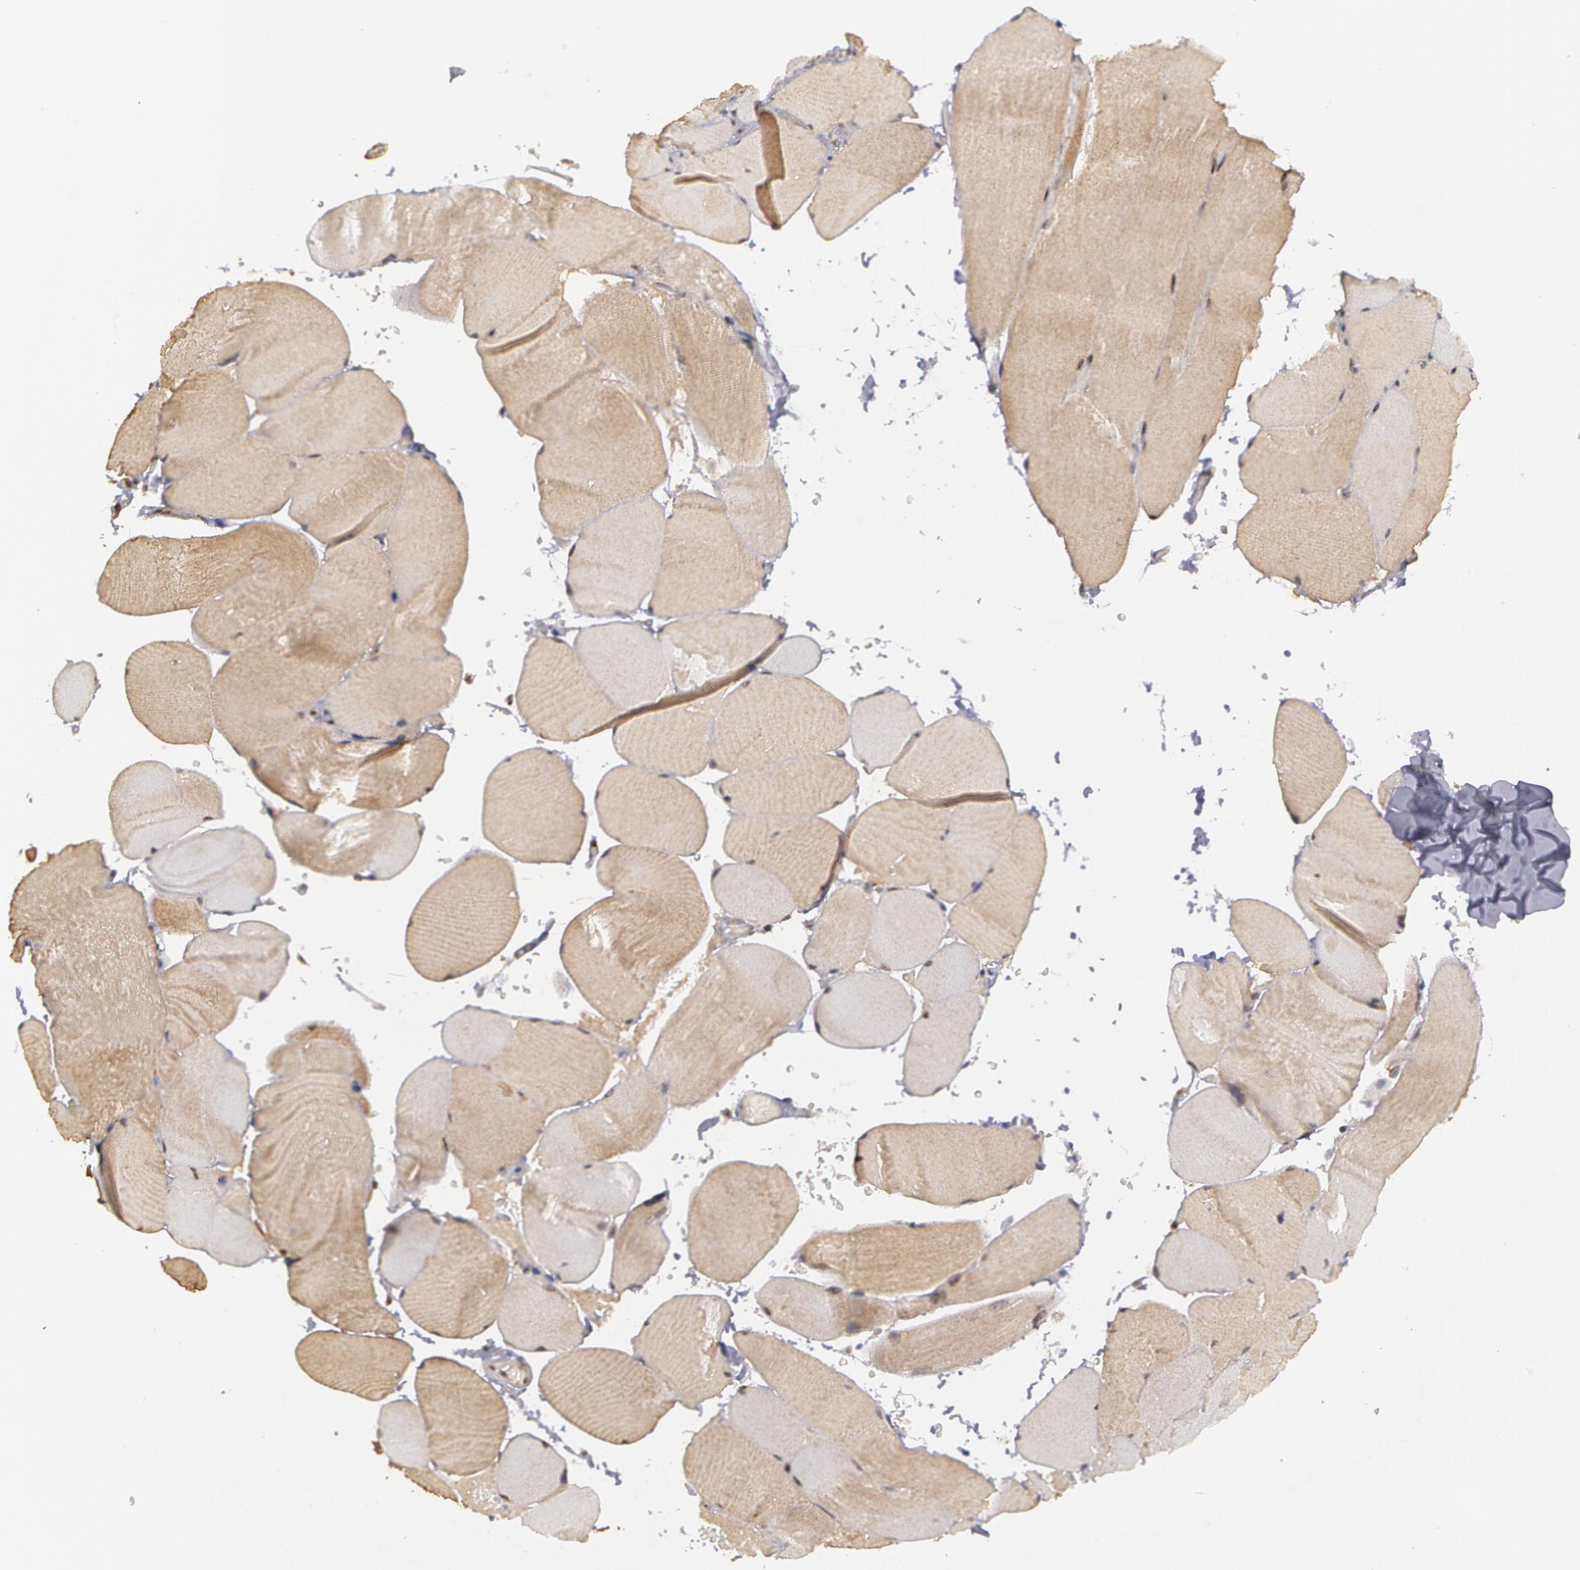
{"staining": {"intensity": "negative", "quantity": "none", "location": "none"}, "tissue": "skeletal muscle", "cell_type": "Myocytes", "image_type": "normal", "snomed": [{"axis": "morphology", "description": "Normal tissue, NOS"}, {"axis": "topography", "description": "Skeletal muscle"}], "caption": "Image shows no significant protein positivity in myocytes of benign skeletal muscle.", "gene": "STX5", "patient": {"sex": "male", "age": 71}}